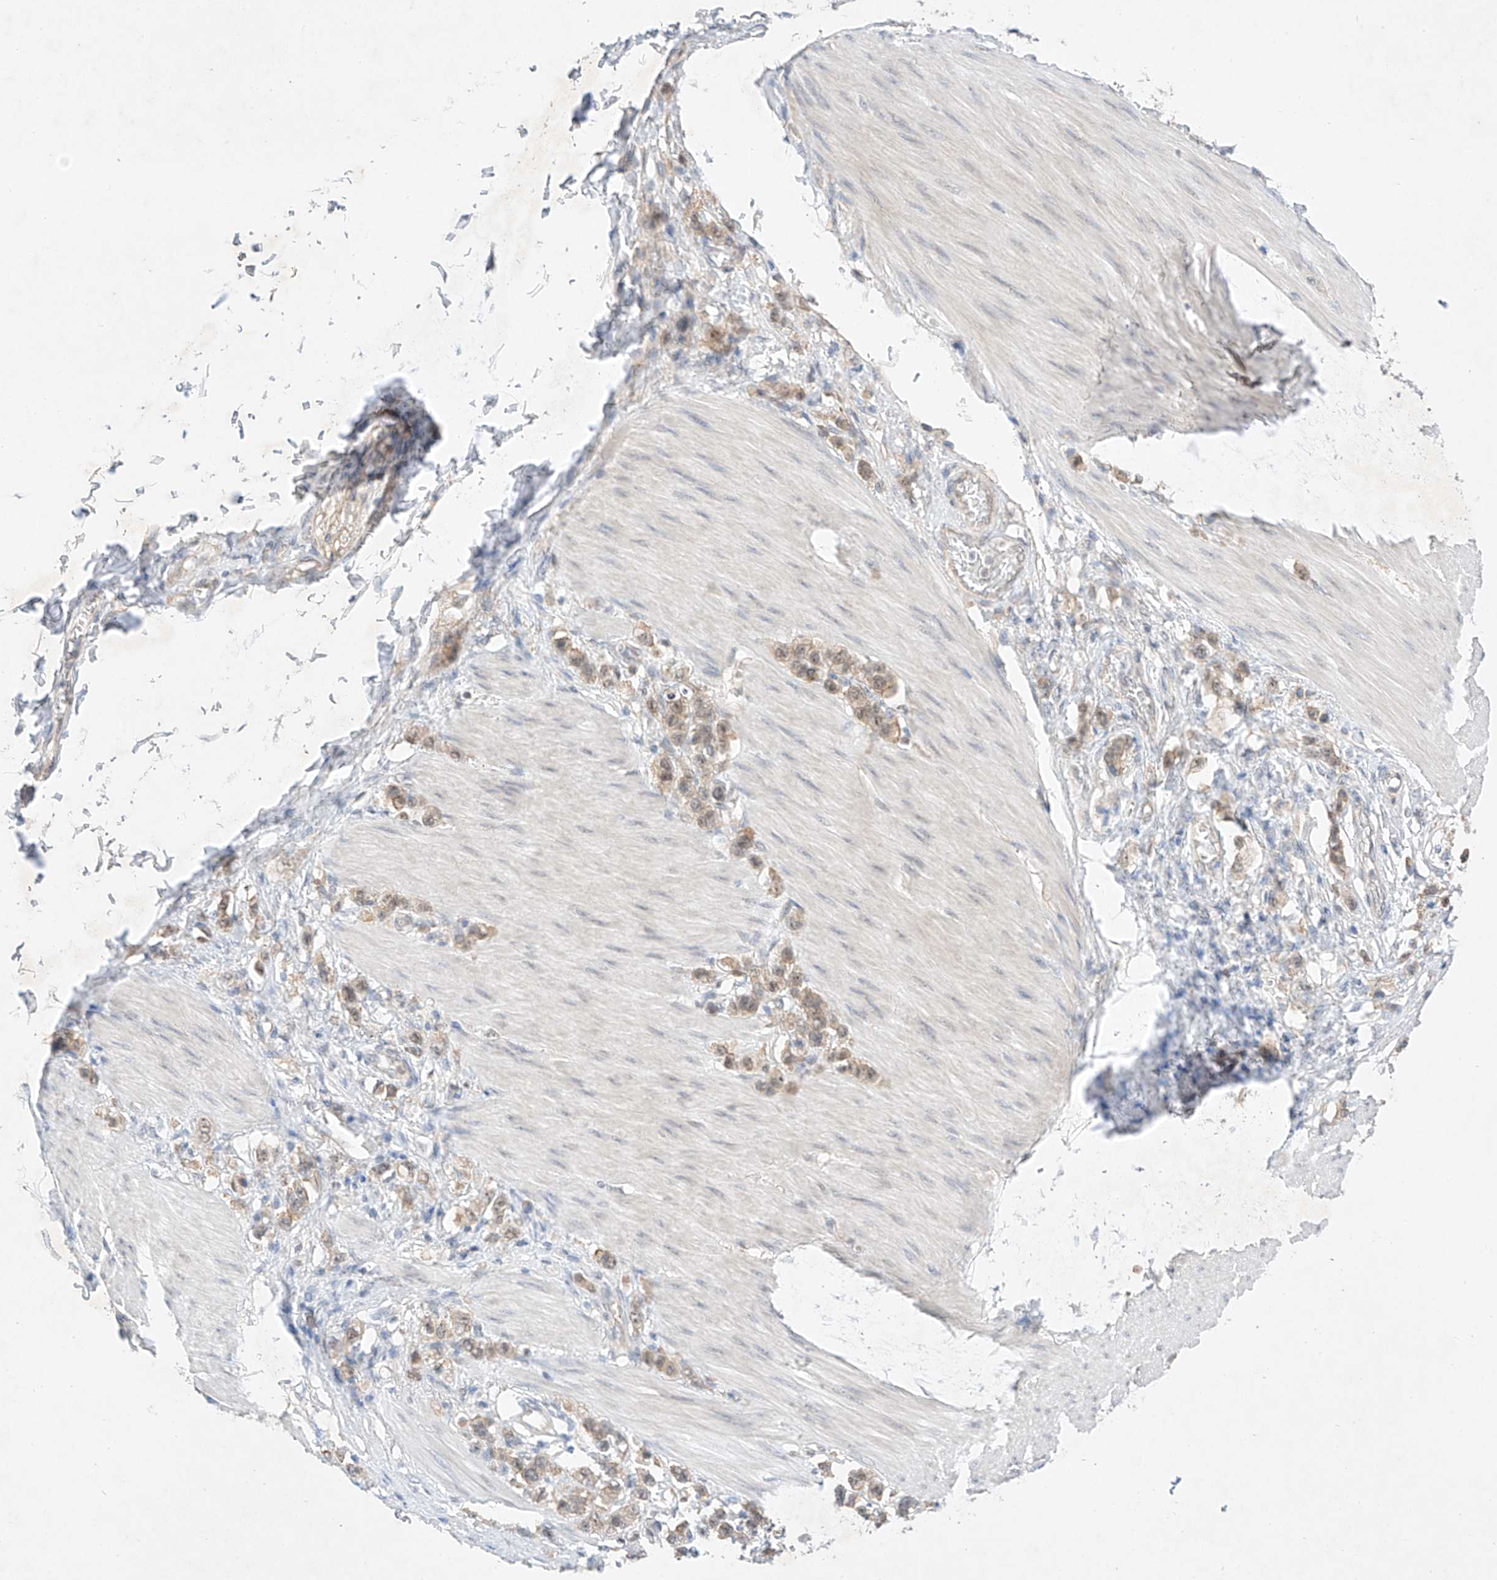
{"staining": {"intensity": "weak", "quantity": ">75%", "location": "cytoplasmic/membranous"}, "tissue": "stomach cancer", "cell_type": "Tumor cells", "image_type": "cancer", "snomed": [{"axis": "morphology", "description": "Adenocarcinoma, NOS"}, {"axis": "topography", "description": "Stomach"}], "caption": "This micrograph exhibits IHC staining of human stomach cancer, with low weak cytoplasmic/membranous staining in about >75% of tumor cells.", "gene": "IL22RA2", "patient": {"sex": "female", "age": 65}}